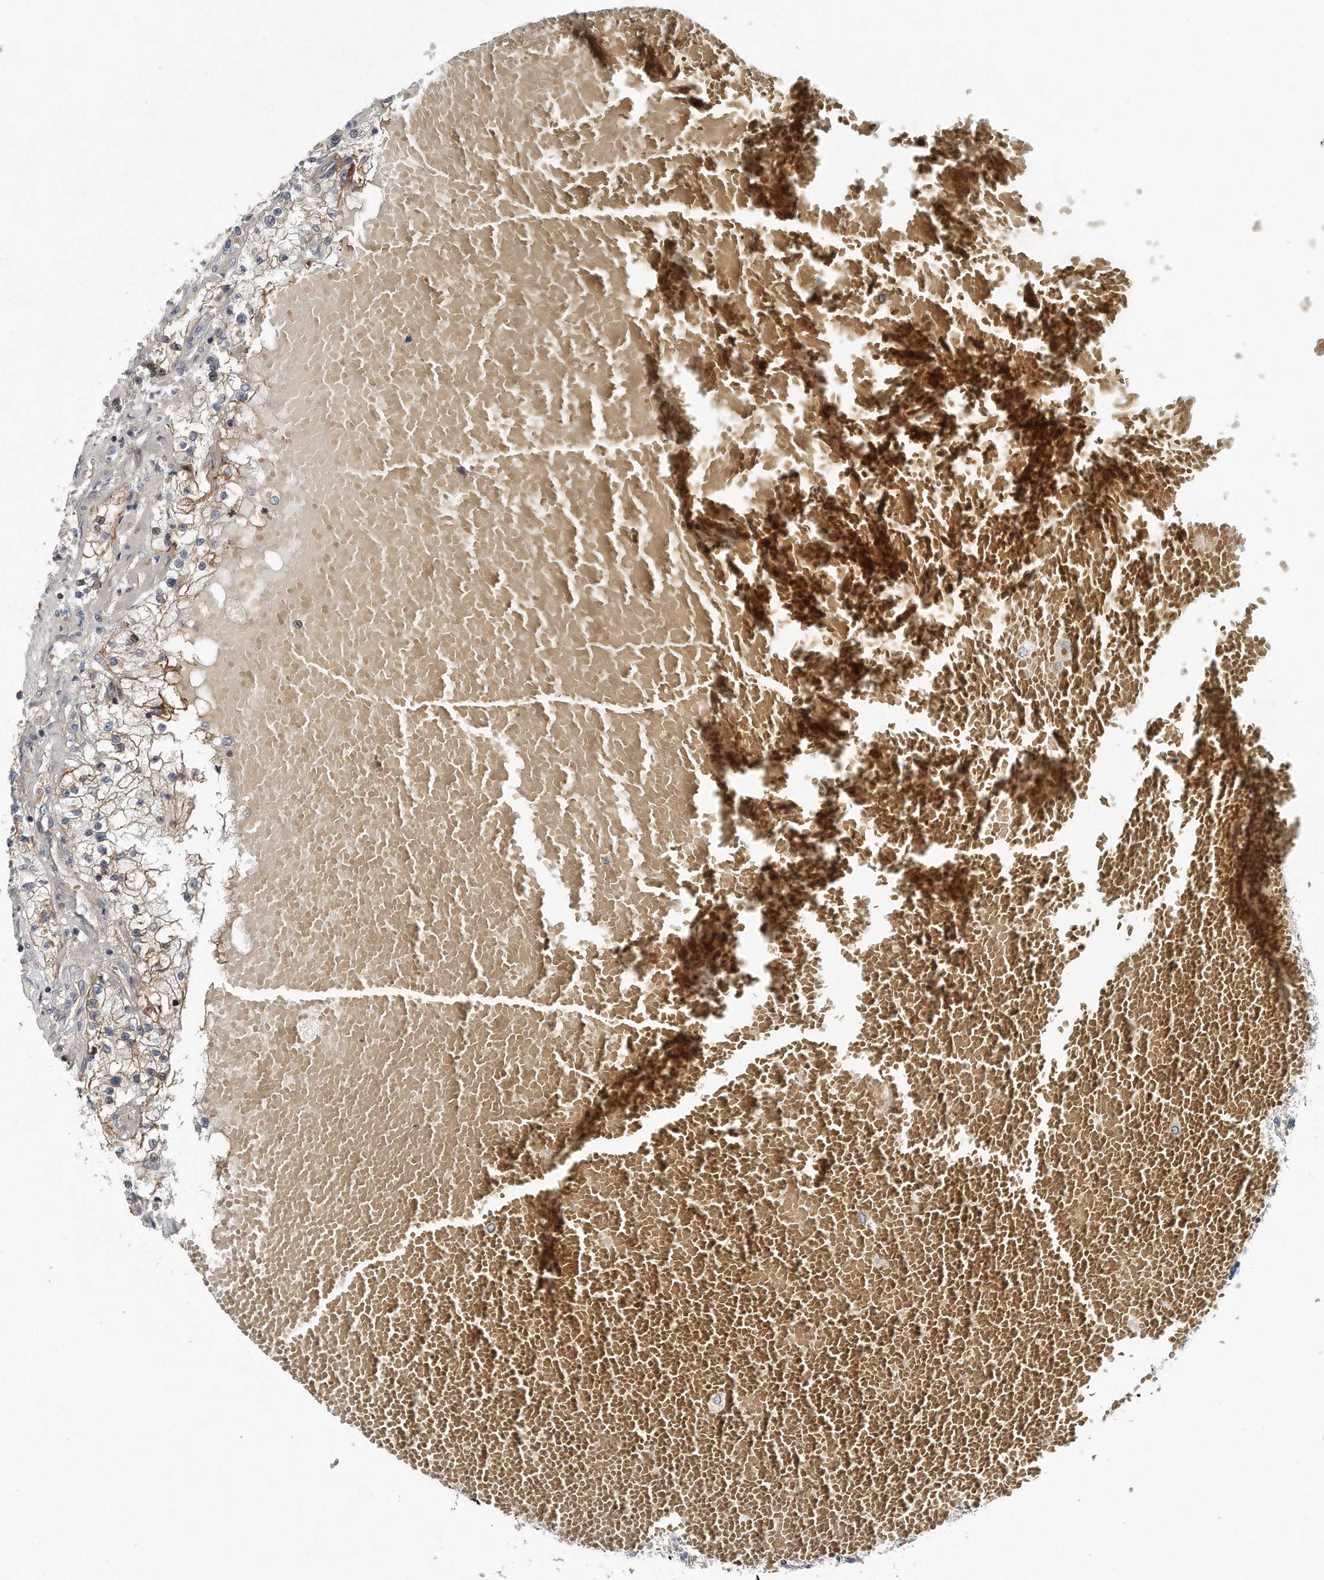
{"staining": {"intensity": "moderate", "quantity": ">75%", "location": "cytoplasmic/membranous"}, "tissue": "renal cancer", "cell_type": "Tumor cells", "image_type": "cancer", "snomed": [{"axis": "morphology", "description": "Normal tissue, NOS"}, {"axis": "morphology", "description": "Adenocarcinoma, NOS"}, {"axis": "topography", "description": "Kidney"}], "caption": "Immunohistochemistry (DAB) staining of renal adenocarcinoma displays moderate cytoplasmic/membranous protein positivity in approximately >75% of tumor cells.", "gene": "PCDH8", "patient": {"sex": "male", "age": 68}}